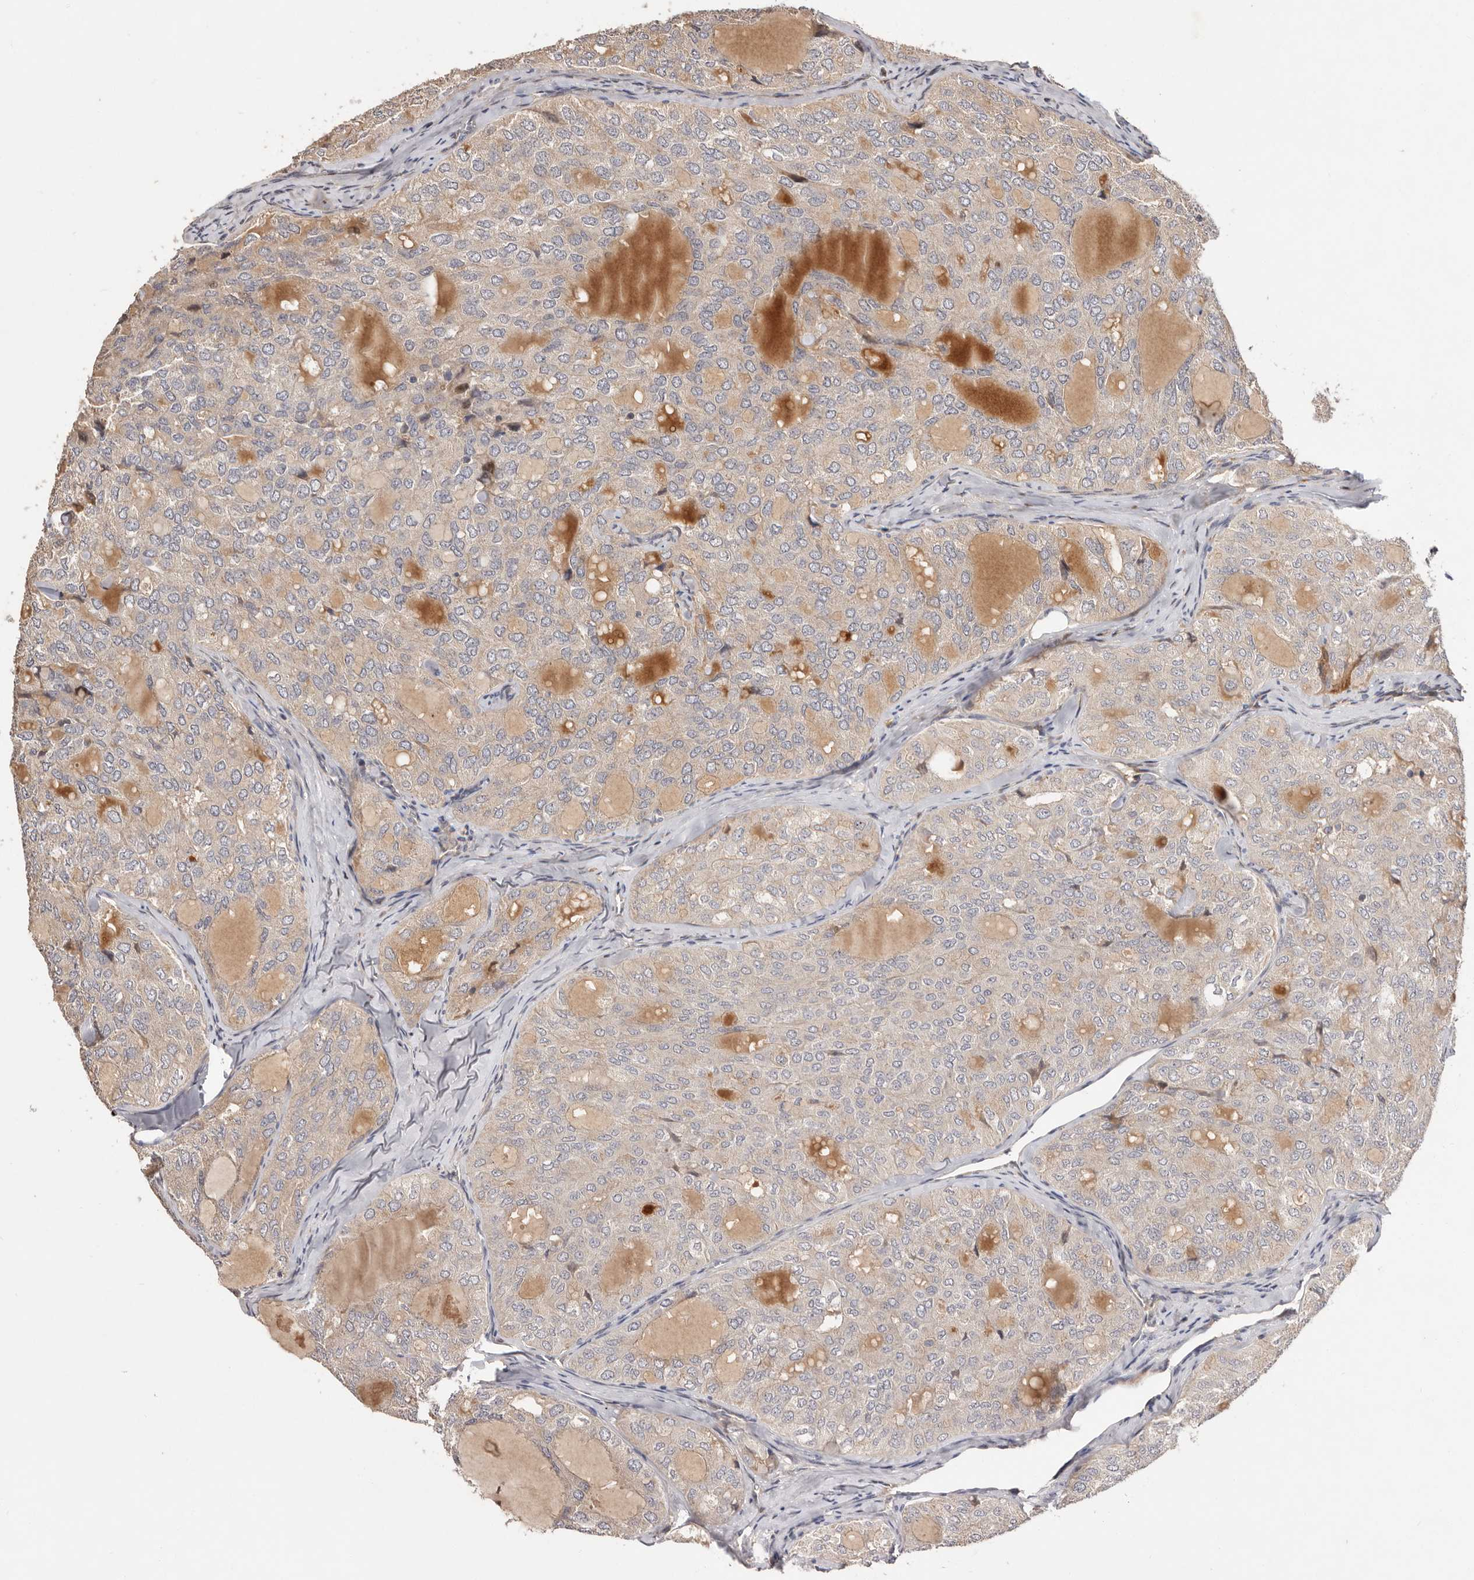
{"staining": {"intensity": "negative", "quantity": "none", "location": "none"}, "tissue": "thyroid cancer", "cell_type": "Tumor cells", "image_type": "cancer", "snomed": [{"axis": "morphology", "description": "Follicular adenoma carcinoma, NOS"}, {"axis": "topography", "description": "Thyroid gland"}], "caption": "This histopathology image is of thyroid cancer (follicular adenoma carcinoma) stained with immunohistochemistry to label a protein in brown with the nuclei are counter-stained blue. There is no positivity in tumor cells. (DAB immunohistochemistry with hematoxylin counter stain).", "gene": "DOP1A", "patient": {"sex": "male", "age": 75}}